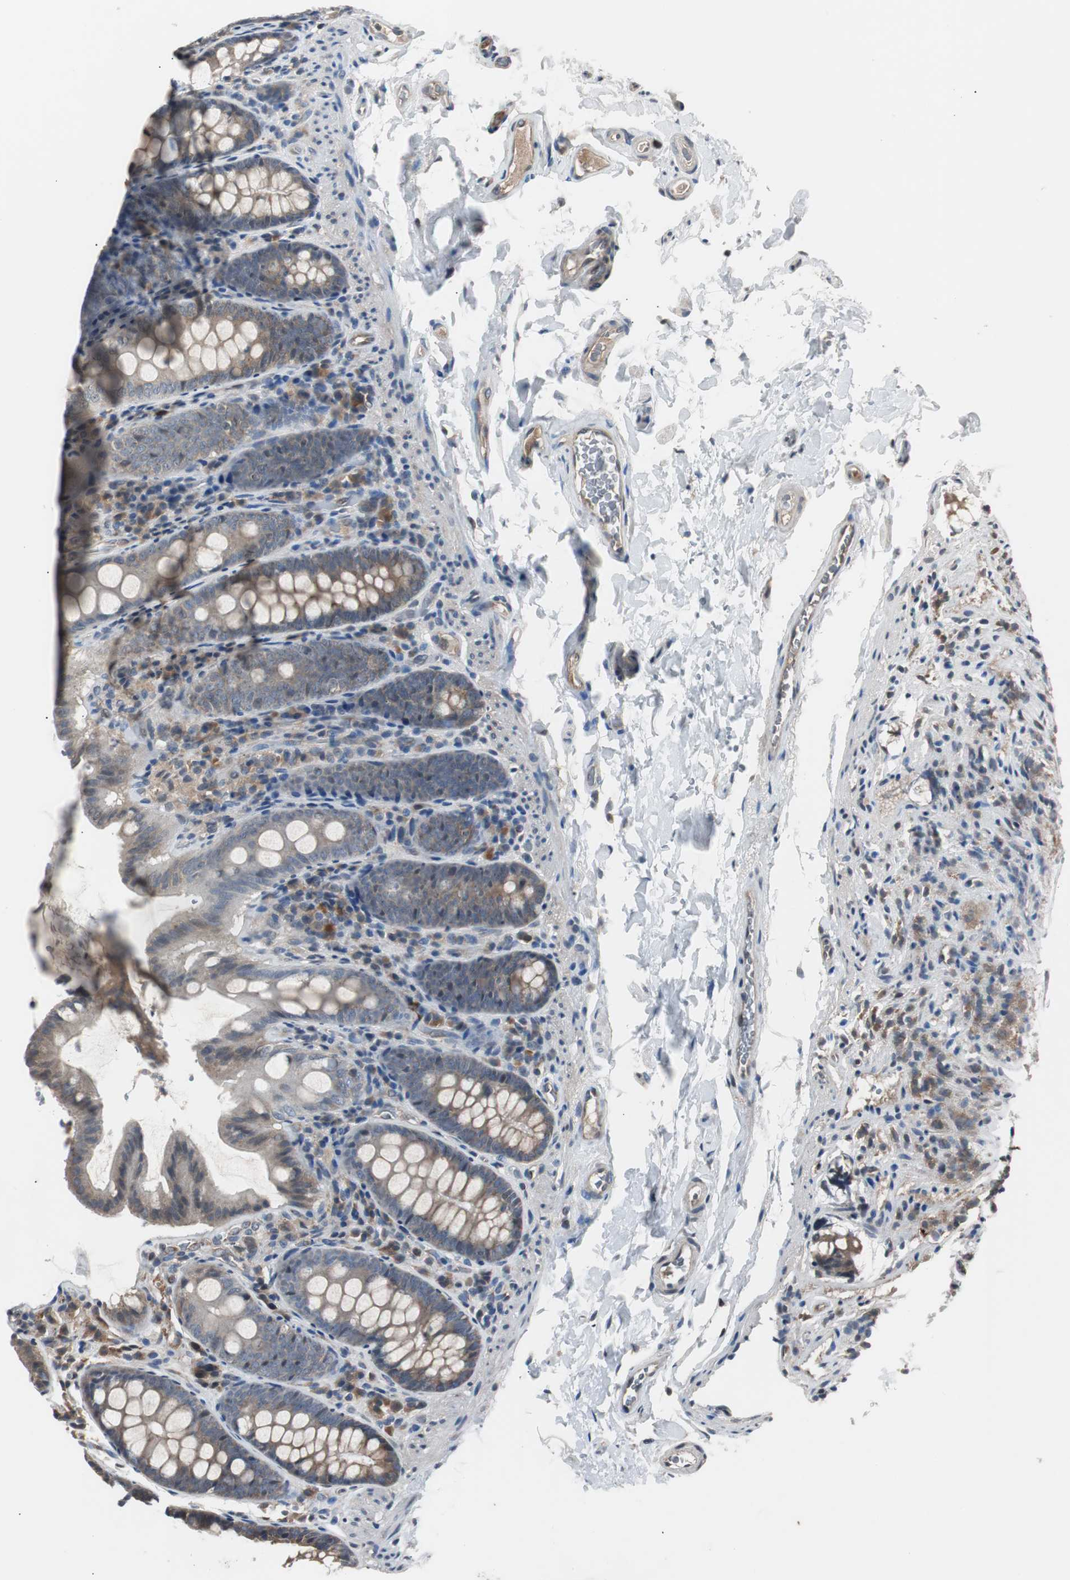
{"staining": {"intensity": "weak", "quantity": ">75%", "location": "cytoplasmic/membranous"}, "tissue": "colon", "cell_type": "Endothelial cells", "image_type": "normal", "snomed": [{"axis": "morphology", "description": "Normal tissue, NOS"}, {"axis": "topography", "description": "Colon"}], "caption": "Normal colon demonstrates weak cytoplasmic/membranous positivity in approximately >75% of endothelial cells, visualized by immunohistochemistry.", "gene": "ZMPSTE24", "patient": {"sex": "female", "age": 61}}